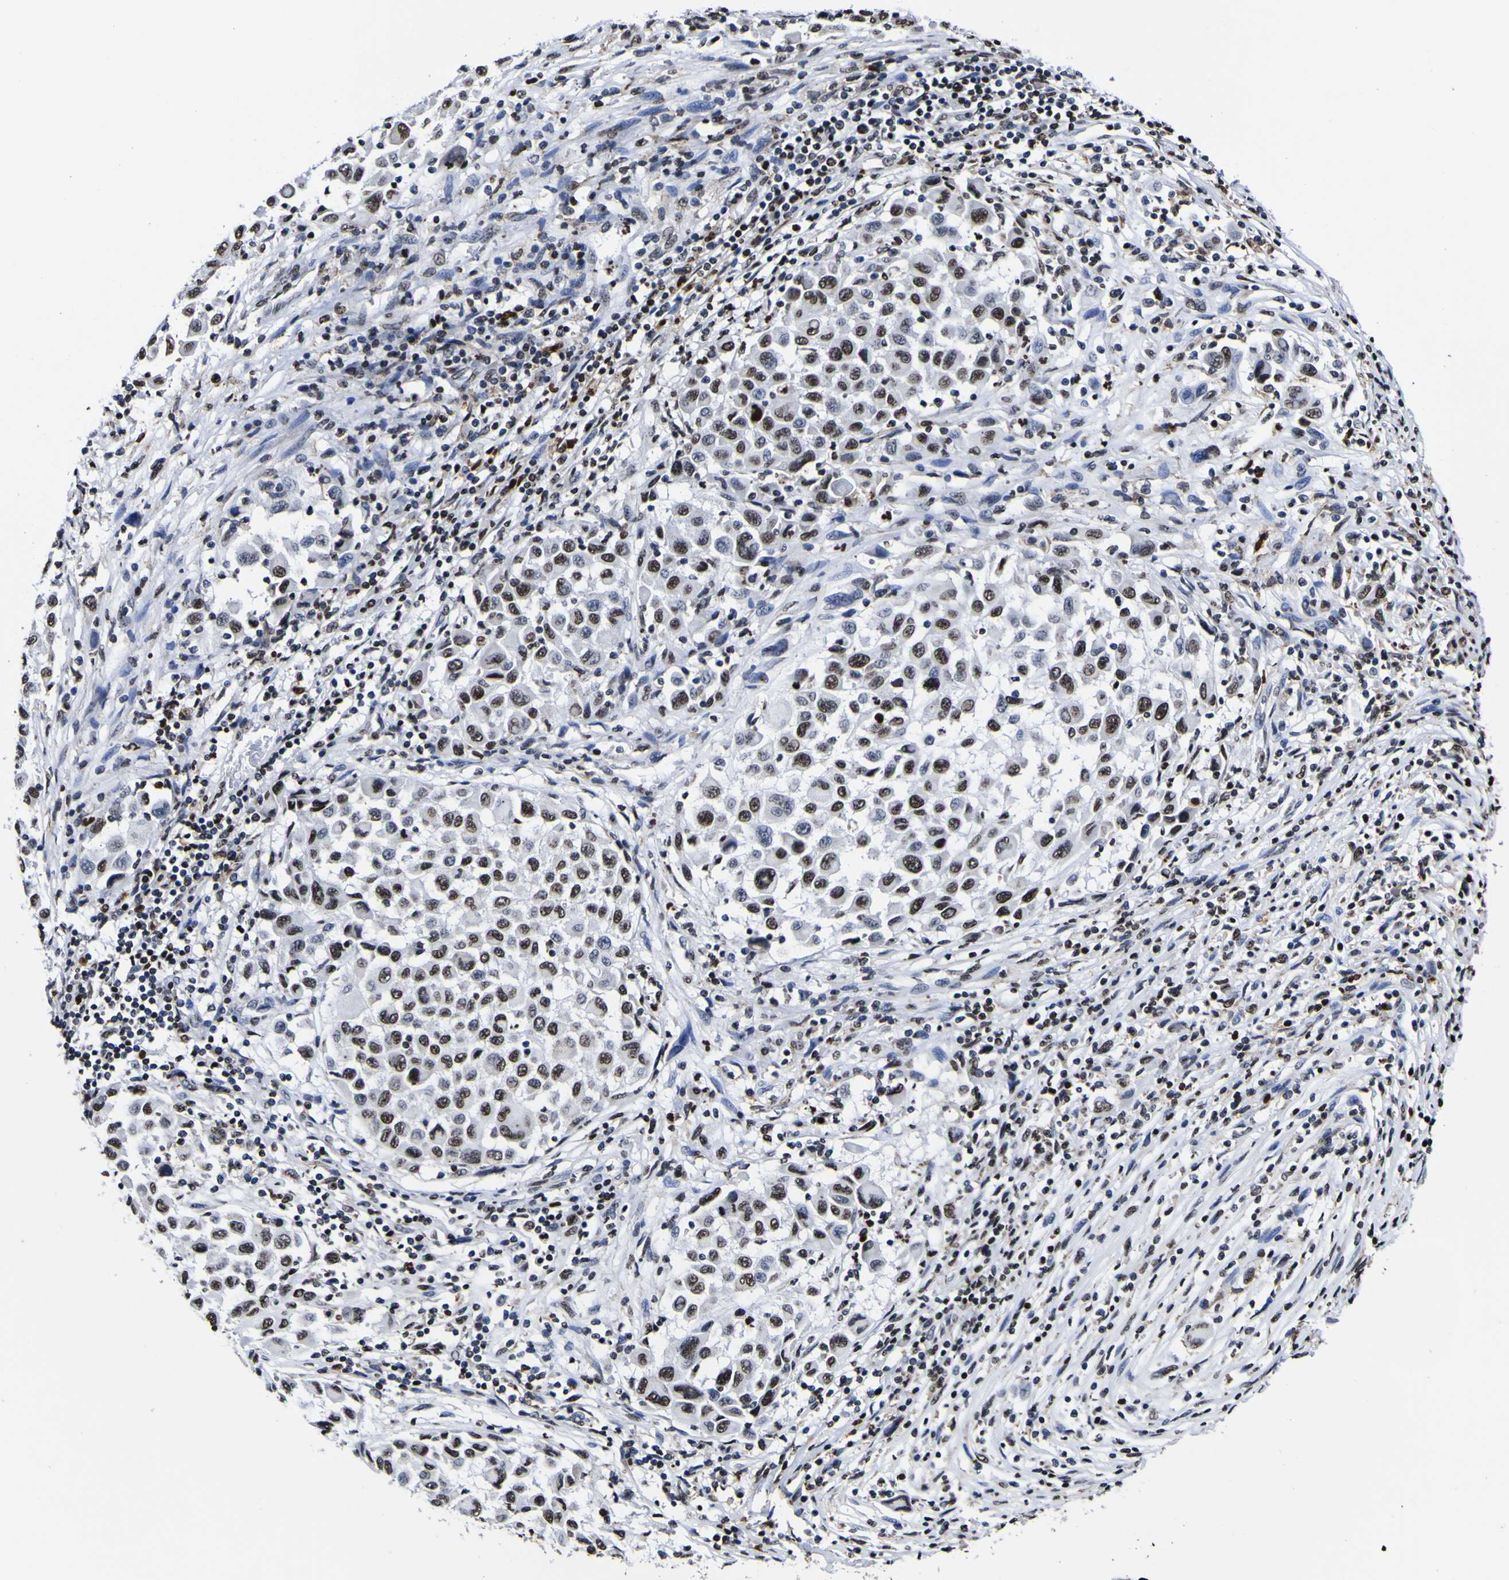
{"staining": {"intensity": "strong", "quantity": ">75%", "location": "nuclear"}, "tissue": "melanoma", "cell_type": "Tumor cells", "image_type": "cancer", "snomed": [{"axis": "morphology", "description": "Malignant melanoma, Metastatic site"}, {"axis": "topography", "description": "Lymph node"}], "caption": "A micrograph of human melanoma stained for a protein reveals strong nuclear brown staining in tumor cells.", "gene": "PIAS1", "patient": {"sex": "male", "age": 61}}